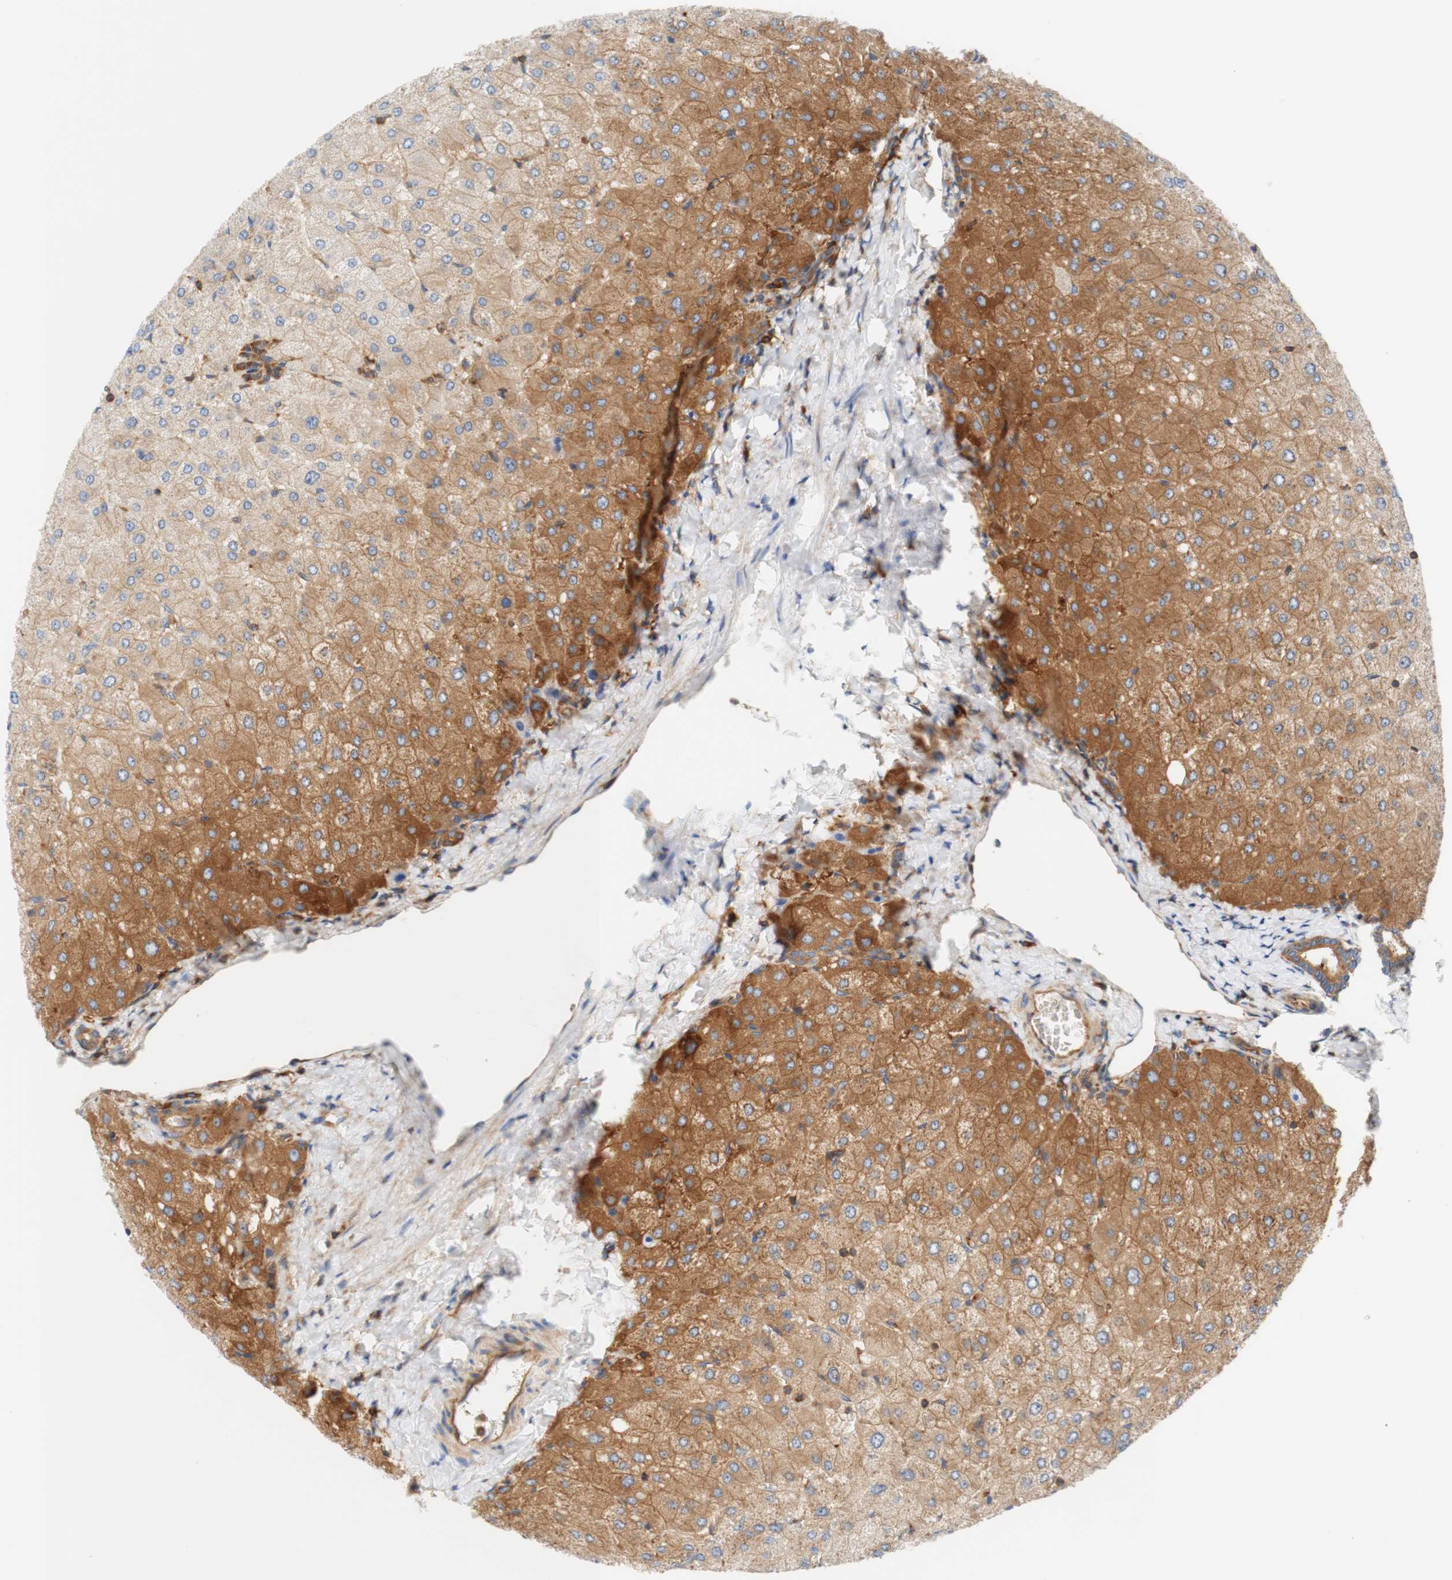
{"staining": {"intensity": "moderate", "quantity": ">75%", "location": "cytoplasmic/membranous"}, "tissue": "liver", "cell_type": "Cholangiocytes", "image_type": "normal", "snomed": [{"axis": "morphology", "description": "Normal tissue, NOS"}, {"axis": "topography", "description": "Liver"}], "caption": "Immunohistochemistry (IHC) (DAB (3,3'-diaminobenzidine)) staining of normal liver reveals moderate cytoplasmic/membranous protein staining in approximately >75% of cholangiocytes.", "gene": "STOM", "patient": {"sex": "male", "age": 55}}